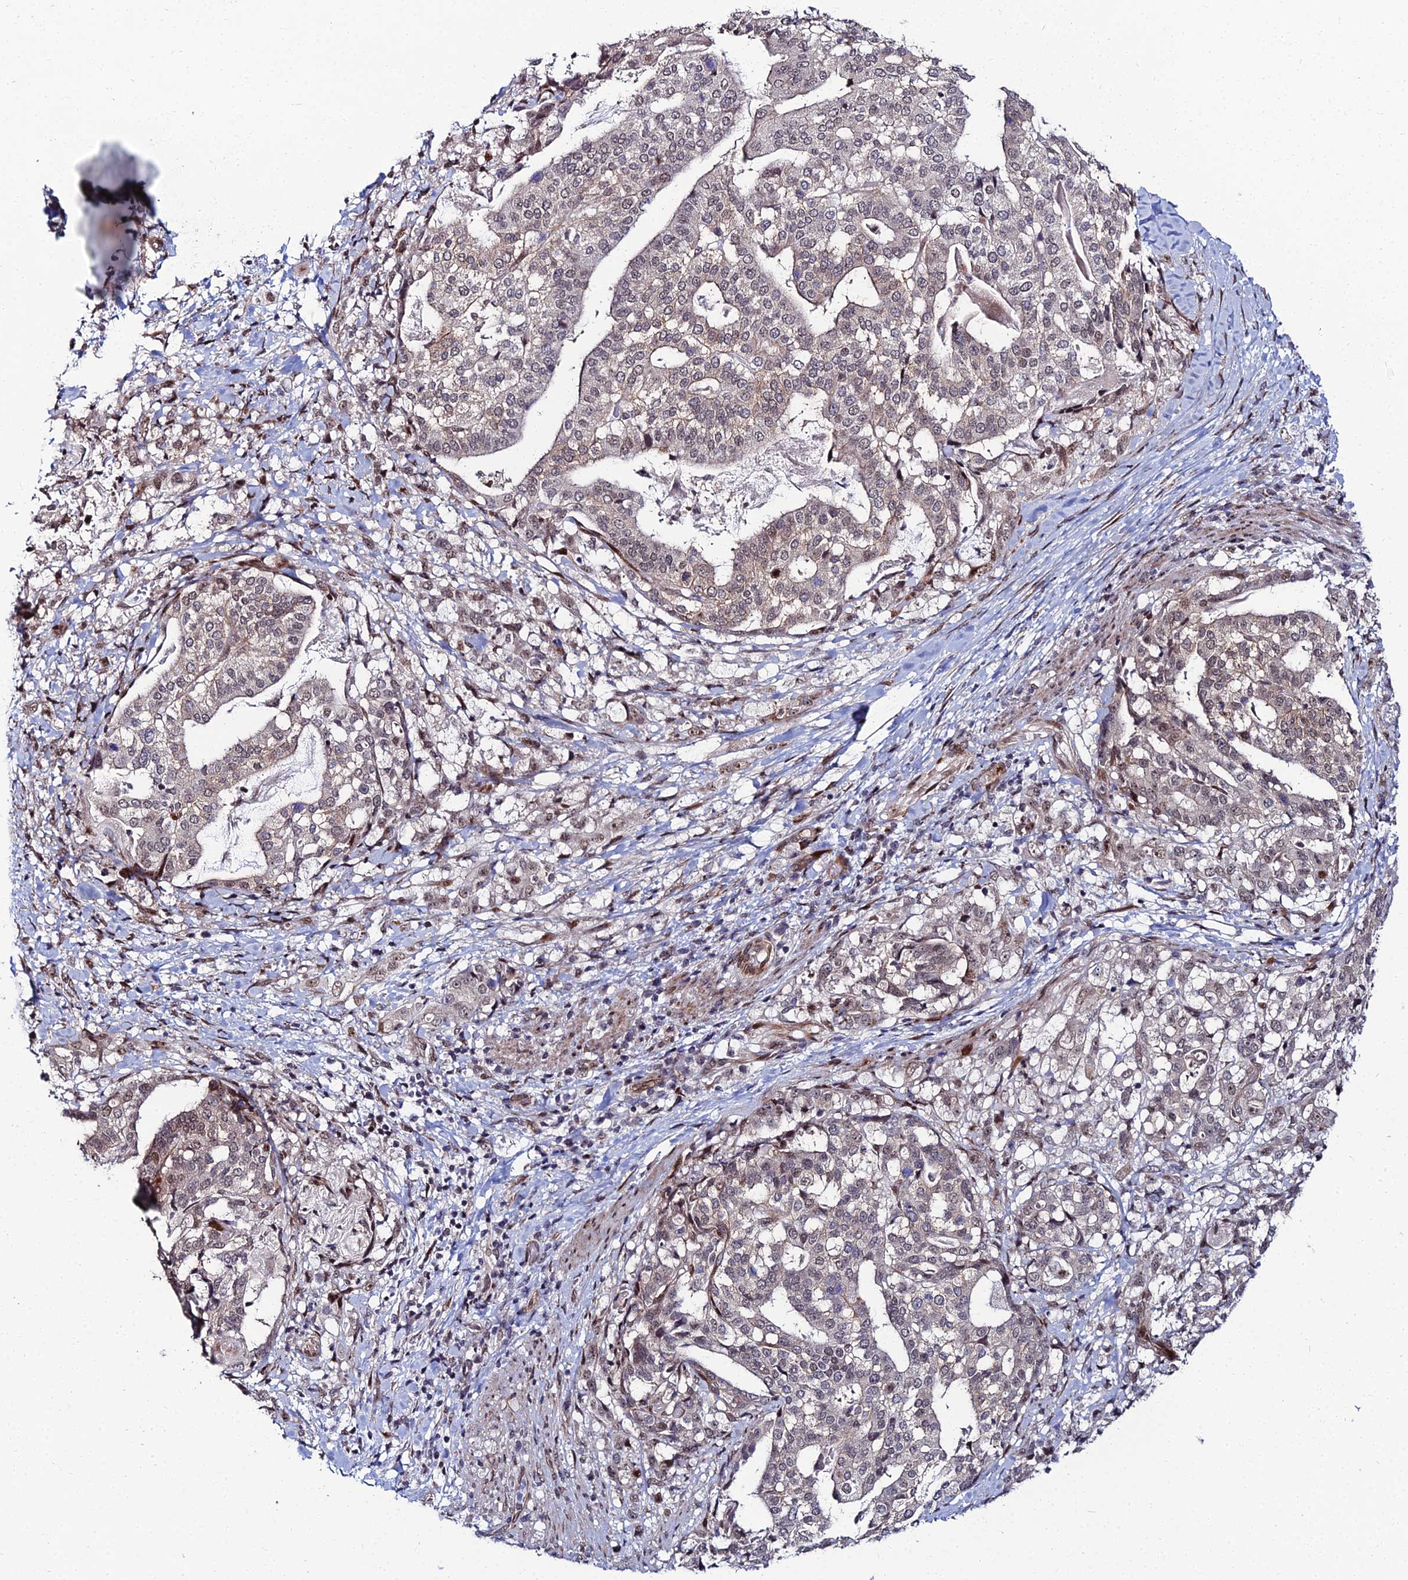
{"staining": {"intensity": "weak", "quantity": "25%-75%", "location": "cytoplasmic/membranous,nuclear"}, "tissue": "stomach cancer", "cell_type": "Tumor cells", "image_type": "cancer", "snomed": [{"axis": "morphology", "description": "Adenocarcinoma, NOS"}, {"axis": "topography", "description": "Stomach"}], "caption": "Stomach cancer (adenocarcinoma) stained for a protein demonstrates weak cytoplasmic/membranous and nuclear positivity in tumor cells.", "gene": "ZNF668", "patient": {"sex": "male", "age": 48}}